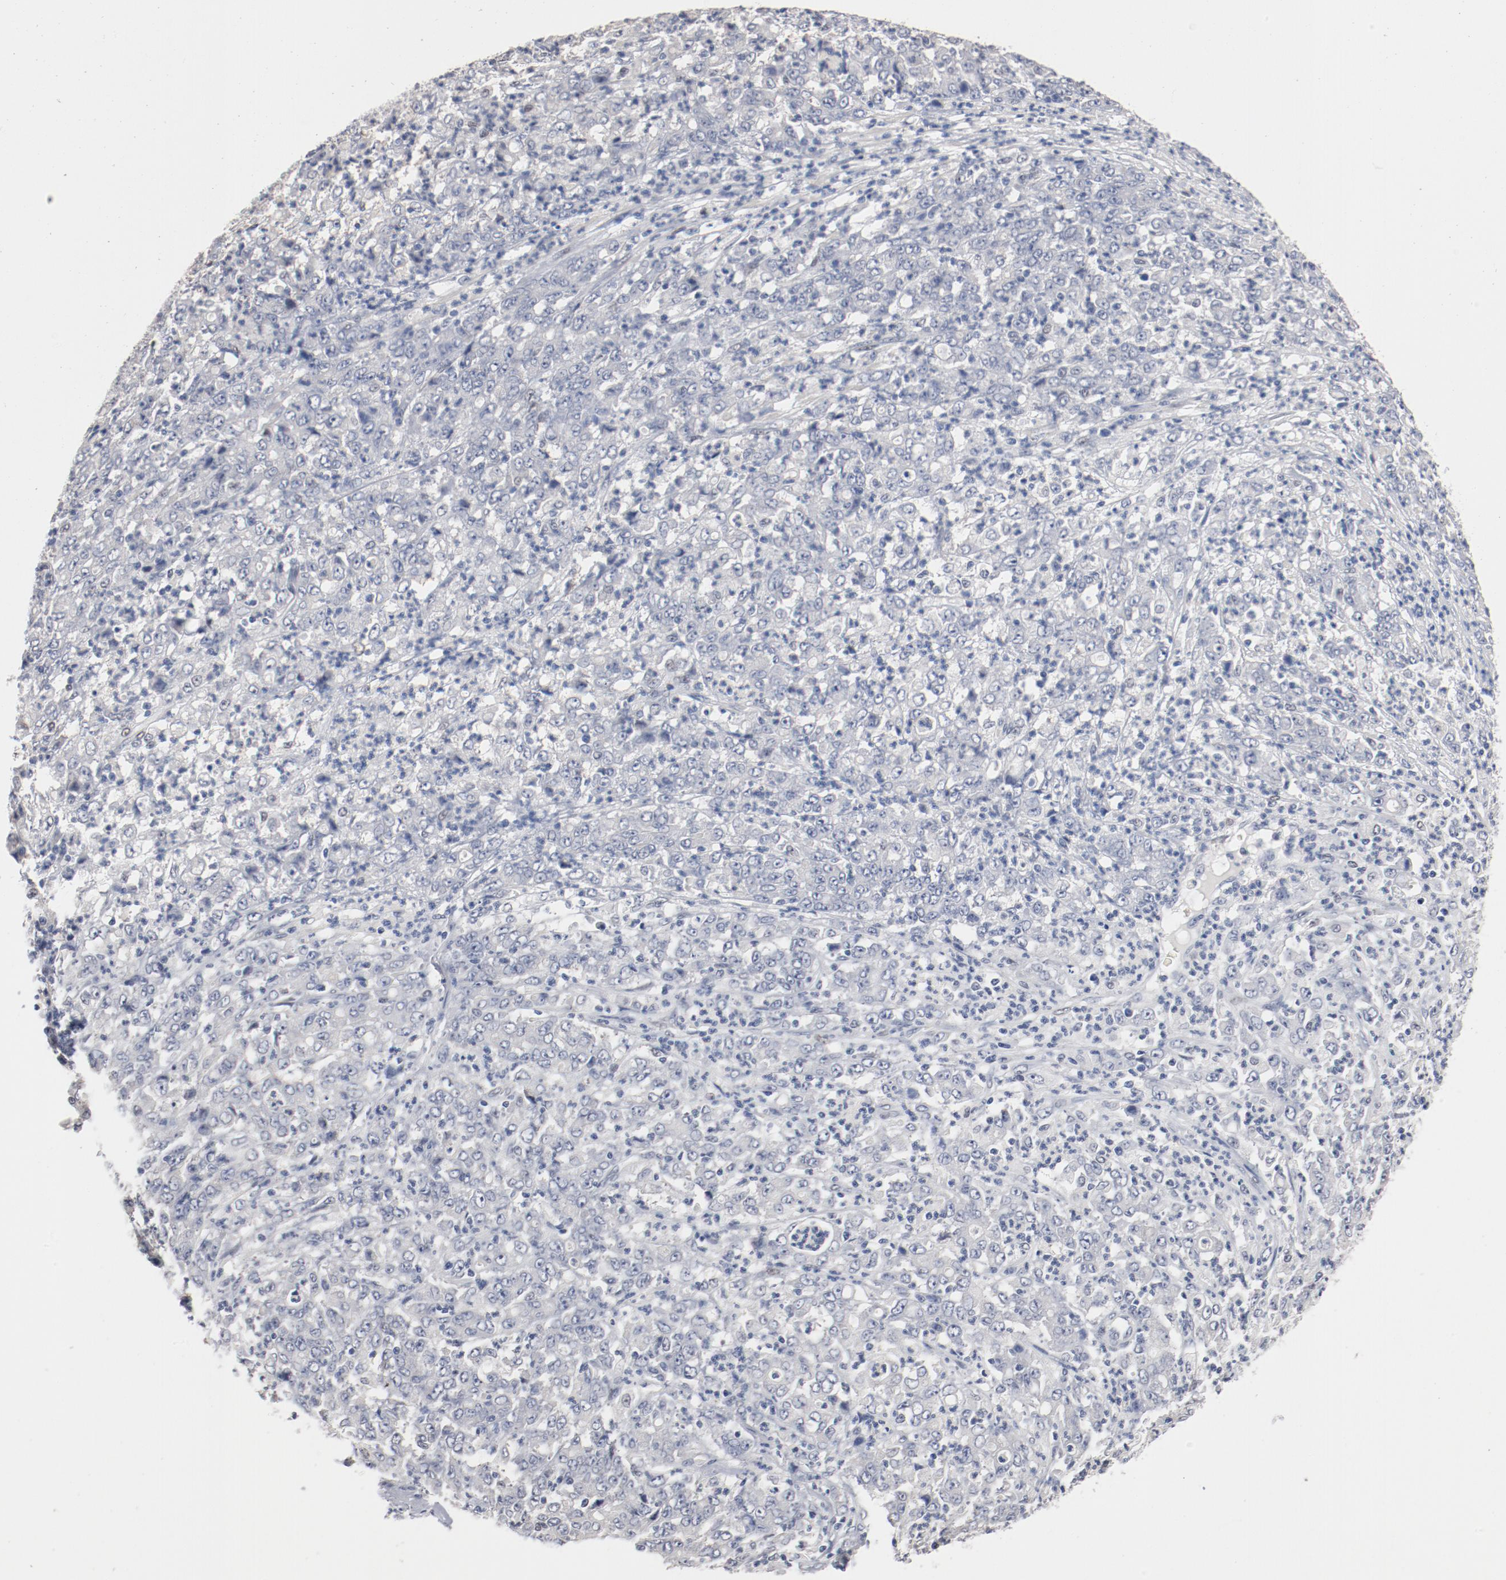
{"staining": {"intensity": "negative", "quantity": "none", "location": "none"}, "tissue": "stomach cancer", "cell_type": "Tumor cells", "image_type": "cancer", "snomed": [{"axis": "morphology", "description": "Adenocarcinoma, NOS"}, {"axis": "topography", "description": "Stomach, lower"}], "caption": "An immunohistochemistry micrograph of stomach adenocarcinoma is shown. There is no staining in tumor cells of stomach adenocarcinoma.", "gene": "ZEB2", "patient": {"sex": "female", "age": 71}}